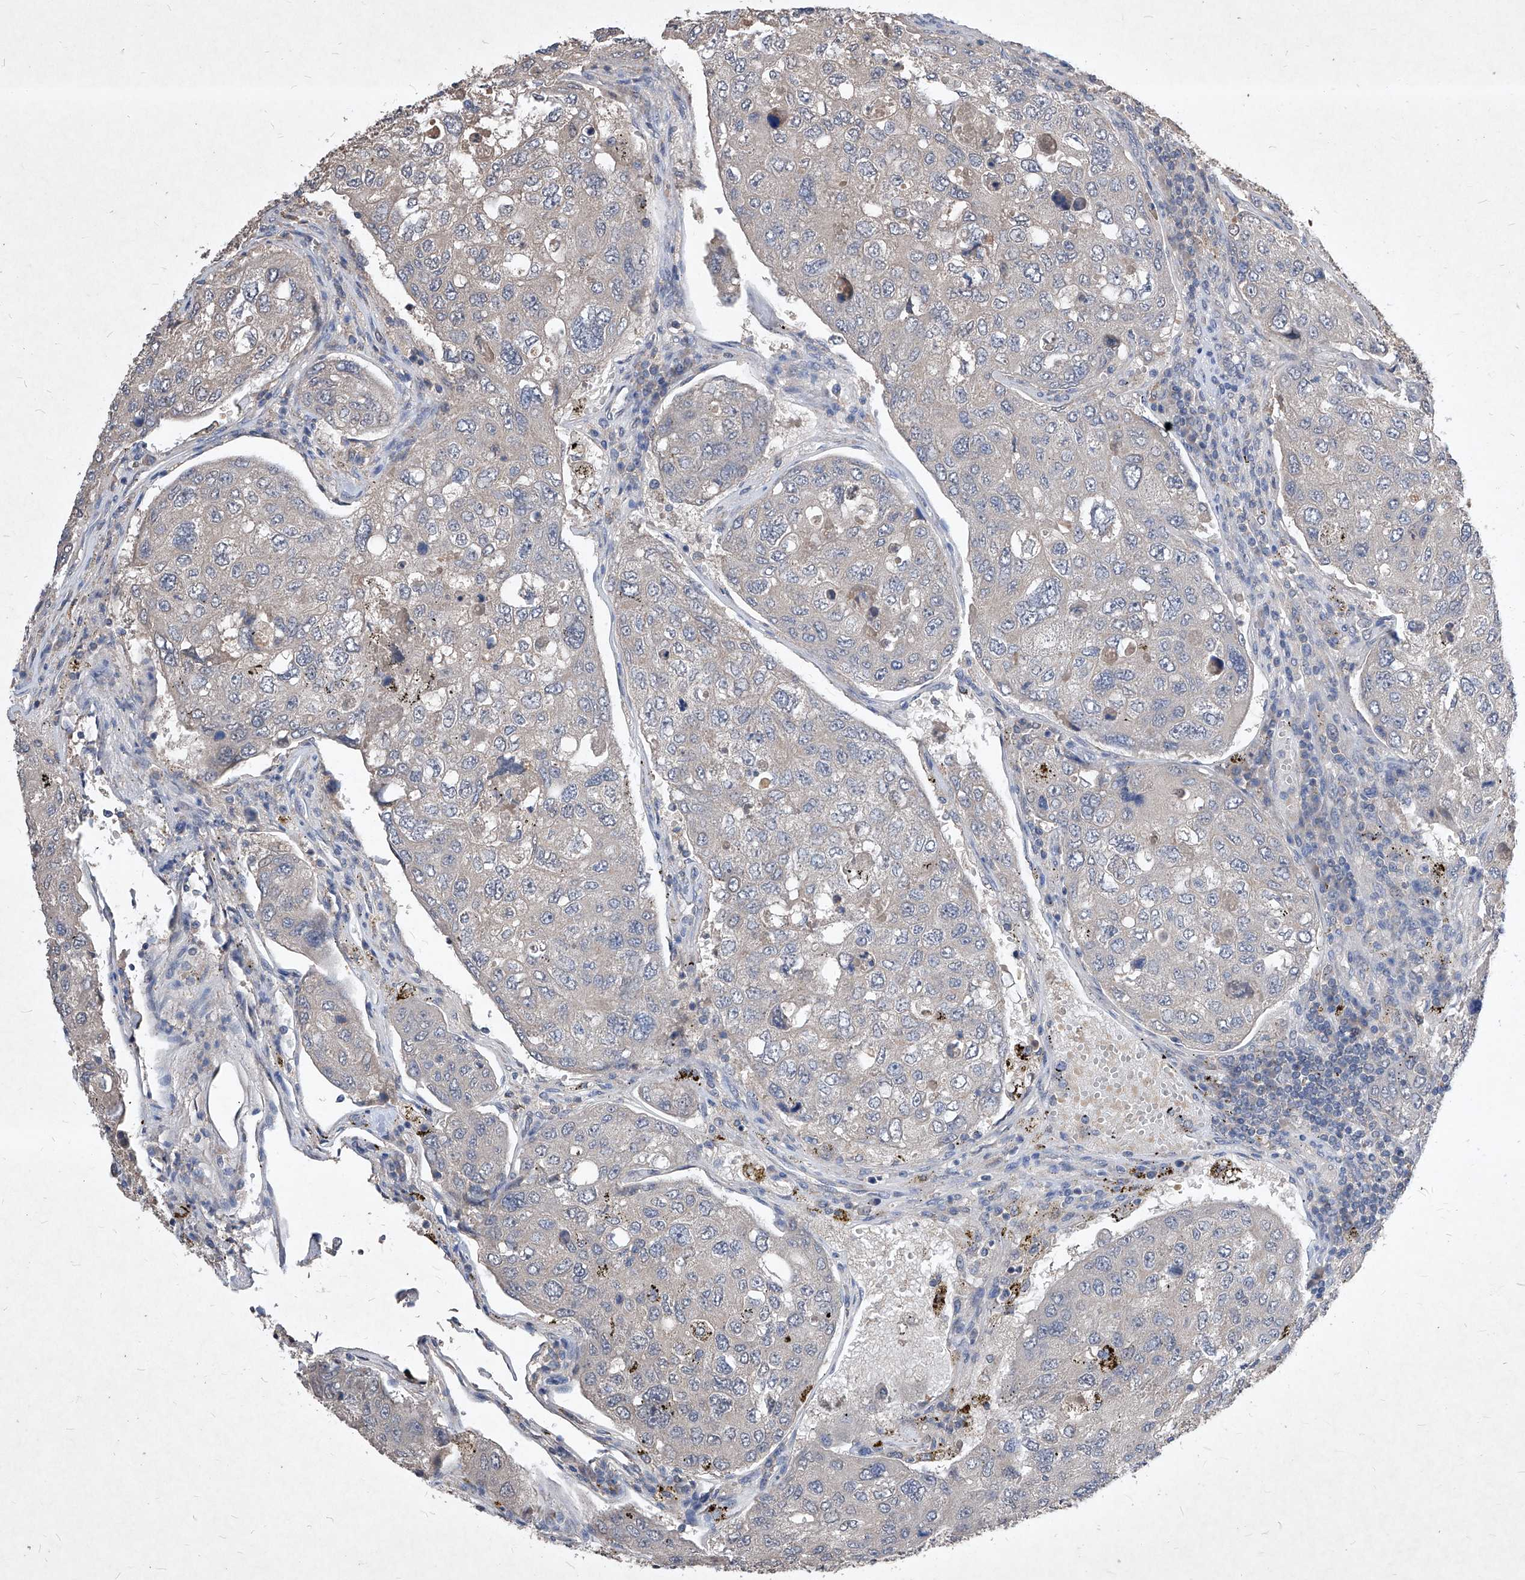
{"staining": {"intensity": "negative", "quantity": "none", "location": "none"}, "tissue": "urothelial cancer", "cell_type": "Tumor cells", "image_type": "cancer", "snomed": [{"axis": "morphology", "description": "Urothelial carcinoma, High grade"}, {"axis": "topography", "description": "Lymph node"}, {"axis": "topography", "description": "Urinary bladder"}], "caption": "There is no significant positivity in tumor cells of urothelial cancer.", "gene": "SYNGR1", "patient": {"sex": "male", "age": 51}}